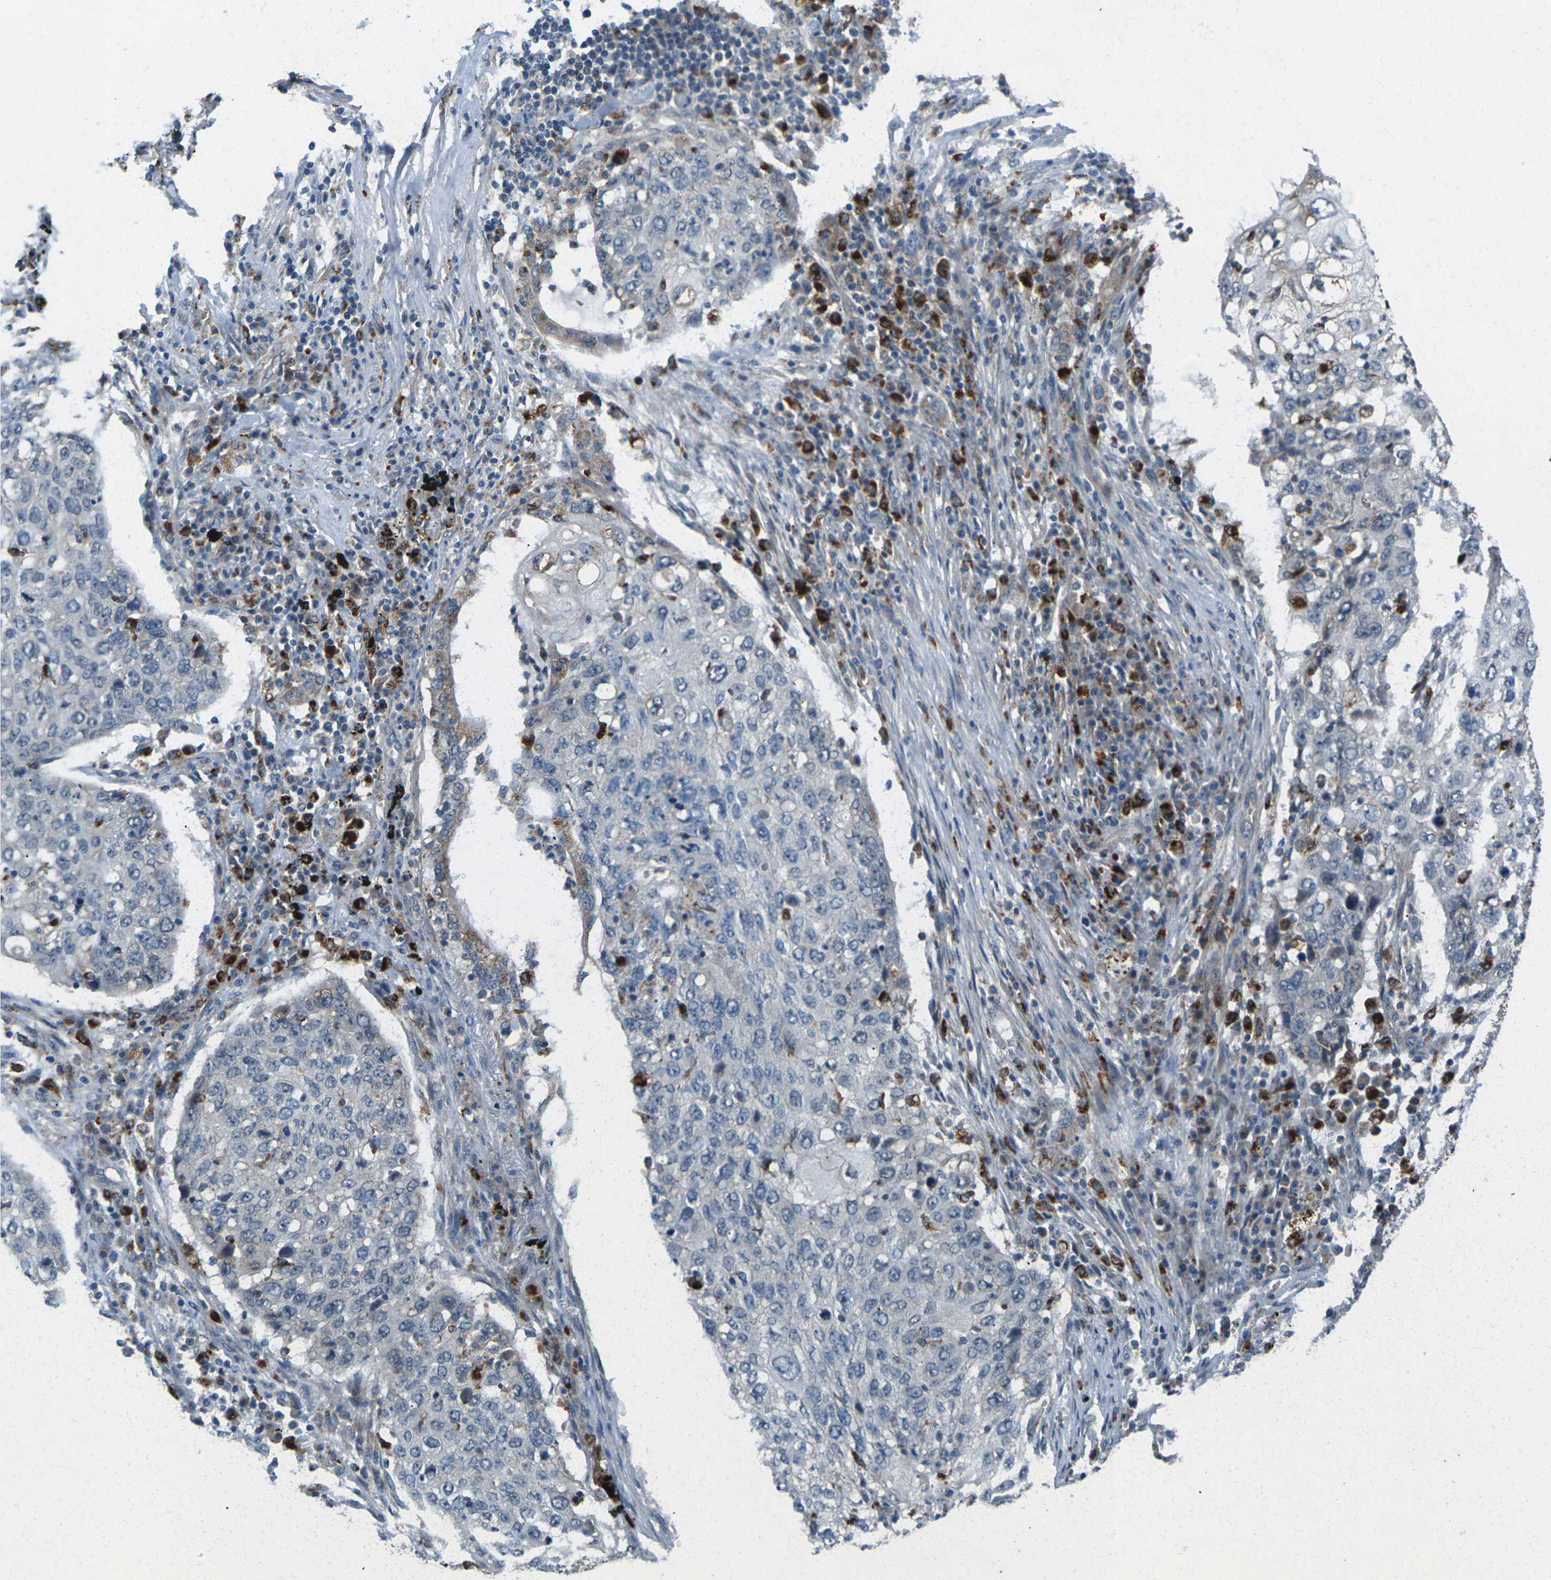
{"staining": {"intensity": "negative", "quantity": "none", "location": "none"}, "tissue": "lung cancer", "cell_type": "Tumor cells", "image_type": "cancer", "snomed": [{"axis": "morphology", "description": "Squamous cell carcinoma, NOS"}, {"axis": "topography", "description": "Lung"}], "caption": "DAB immunohistochemical staining of lung cancer displays no significant positivity in tumor cells.", "gene": "SLC31A2", "patient": {"sex": "female", "age": 63}}